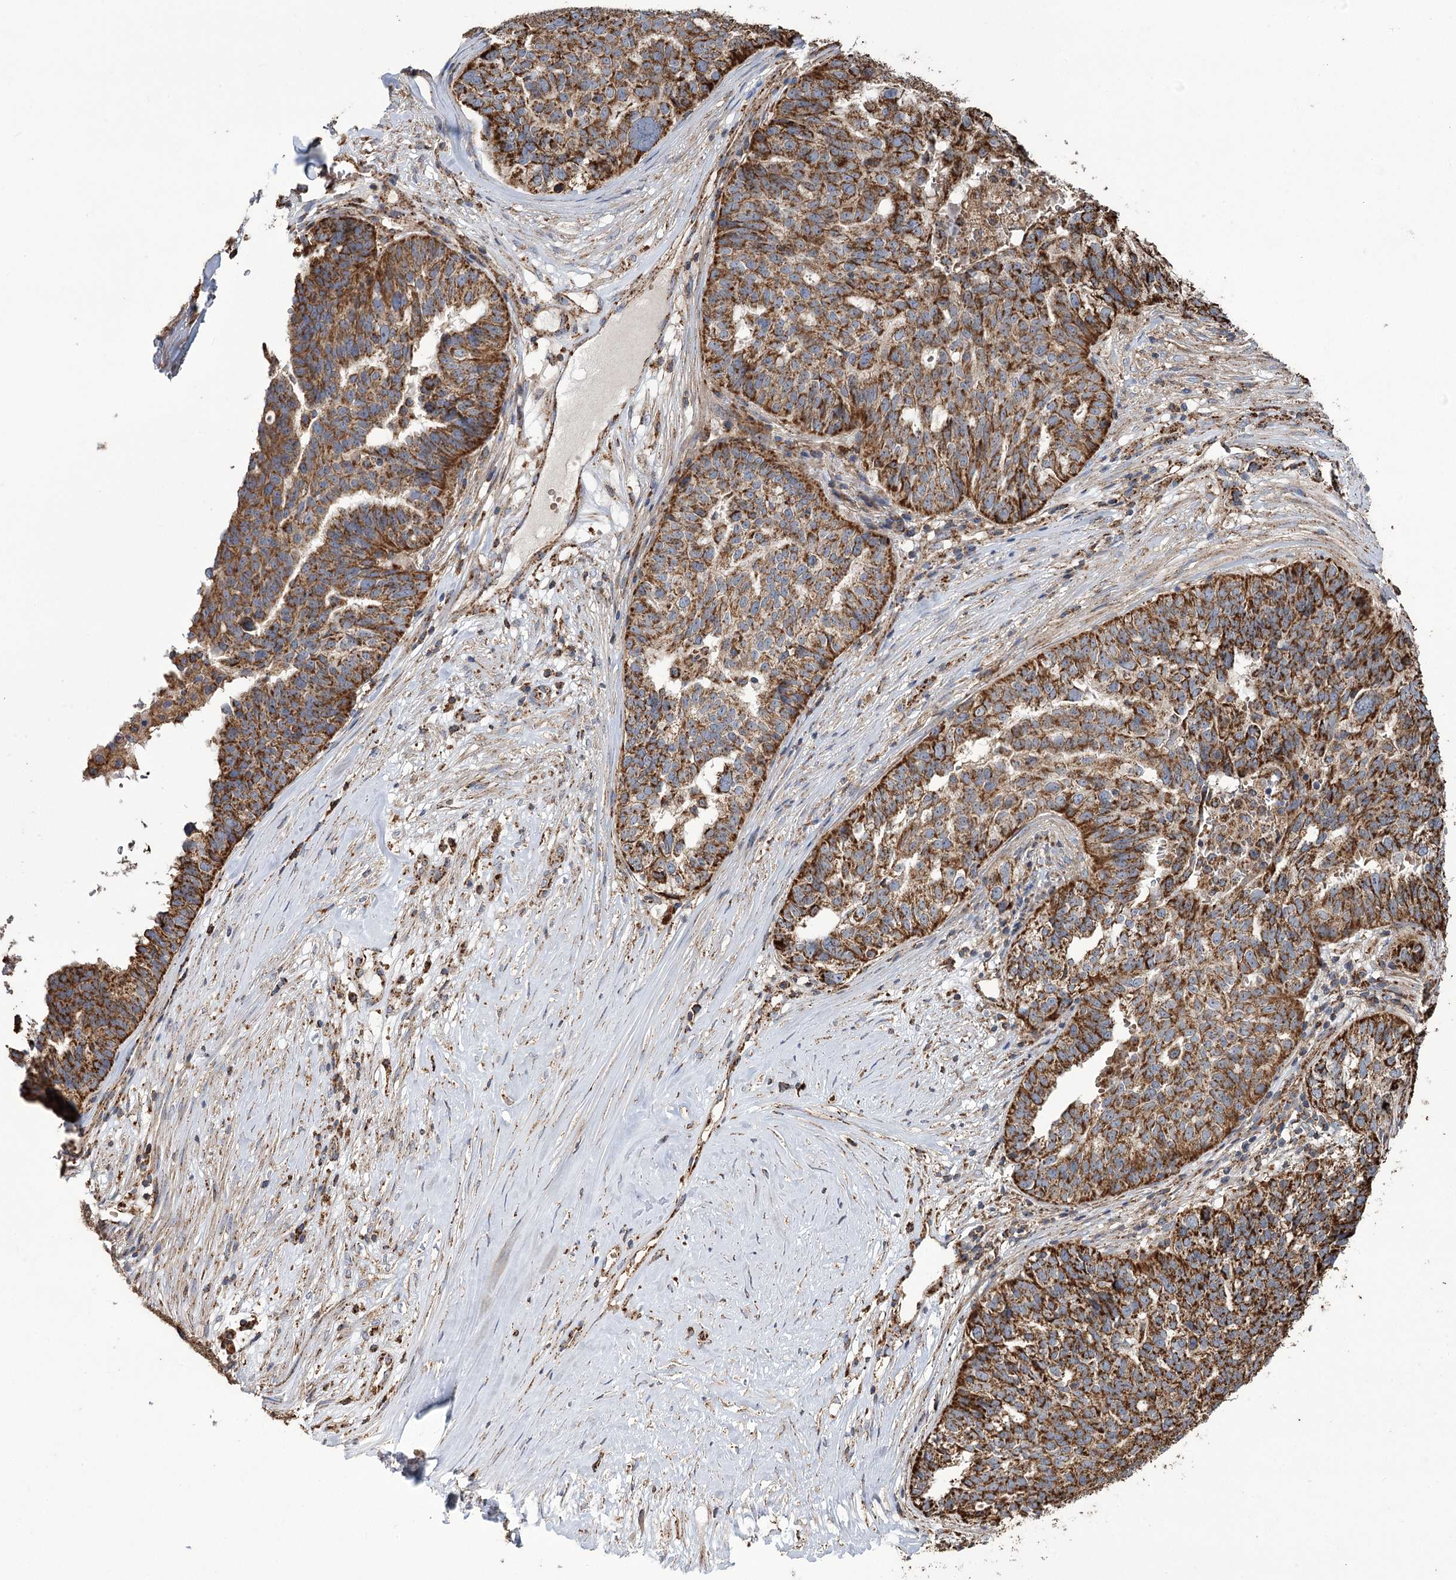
{"staining": {"intensity": "strong", "quantity": ">75%", "location": "cytoplasmic/membranous"}, "tissue": "ovarian cancer", "cell_type": "Tumor cells", "image_type": "cancer", "snomed": [{"axis": "morphology", "description": "Cystadenocarcinoma, serous, NOS"}, {"axis": "topography", "description": "Ovary"}], "caption": "Protein positivity by IHC demonstrates strong cytoplasmic/membranous expression in about >75% of tumor cells in ovarian serous cystadenocarcinoma. (DAB IHC, brown staining for protein, blue staining for nuclei).", "gene": "CARD19", "patient": {"sex": "female", "age": 59}}